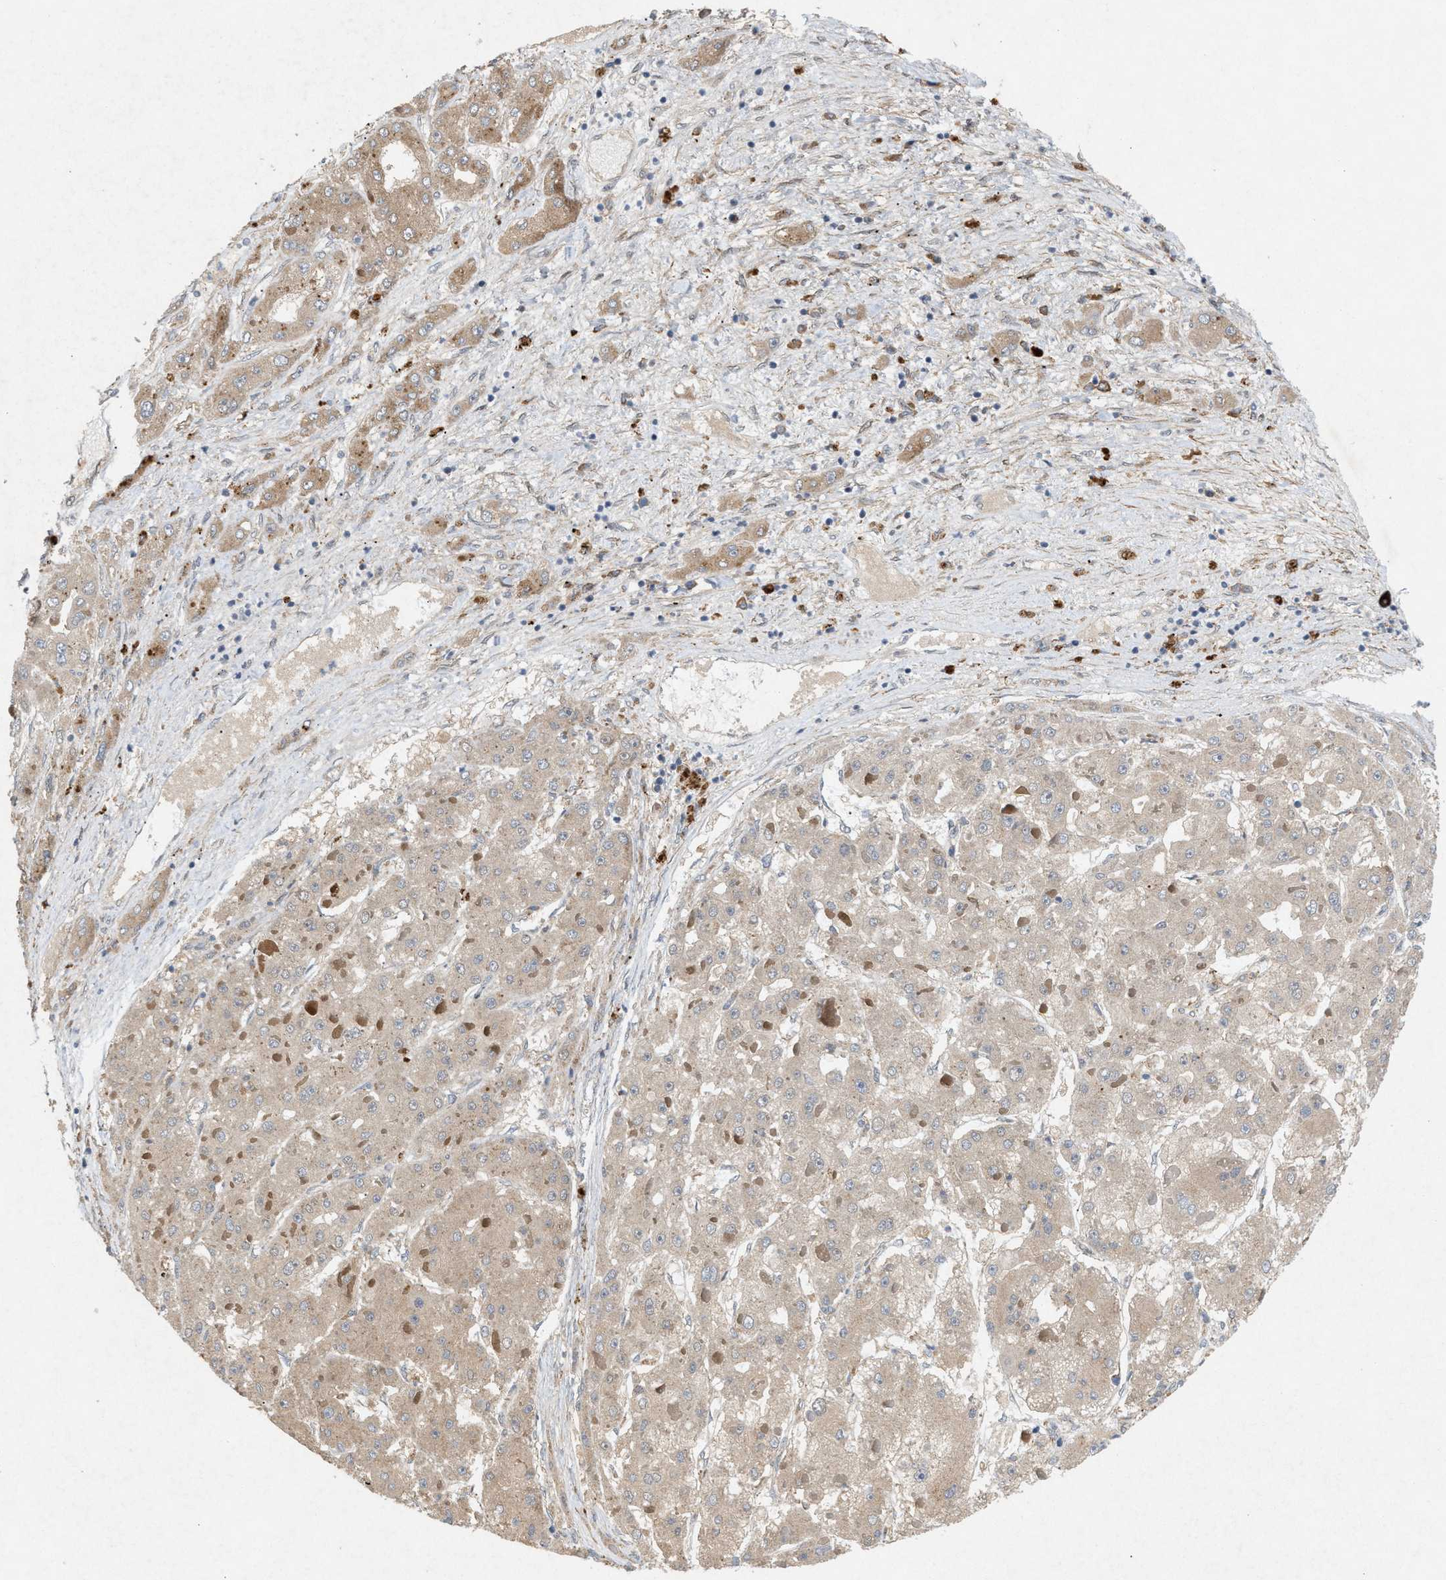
{"staining": {"intensity": "weak", "quantity": "25%-75%", "location": "cytoplasmic/membranous"}, "tissue": "liver cancer", "cell_type": "Tumor cells", "image_type": "cancer", "snomed": [{"axis": "morphology", "description": "Carcinoma, Hepatocellular, NOS"}, {"axis": "topography", "description": "Liver"}], "caption": "Liver cancer stained for a protein demonstrates weak cytoplasmic/membranous positivity in tumor cells.", "gene": "MFSD6", "patient": {"sex": "female", "age": 73}}